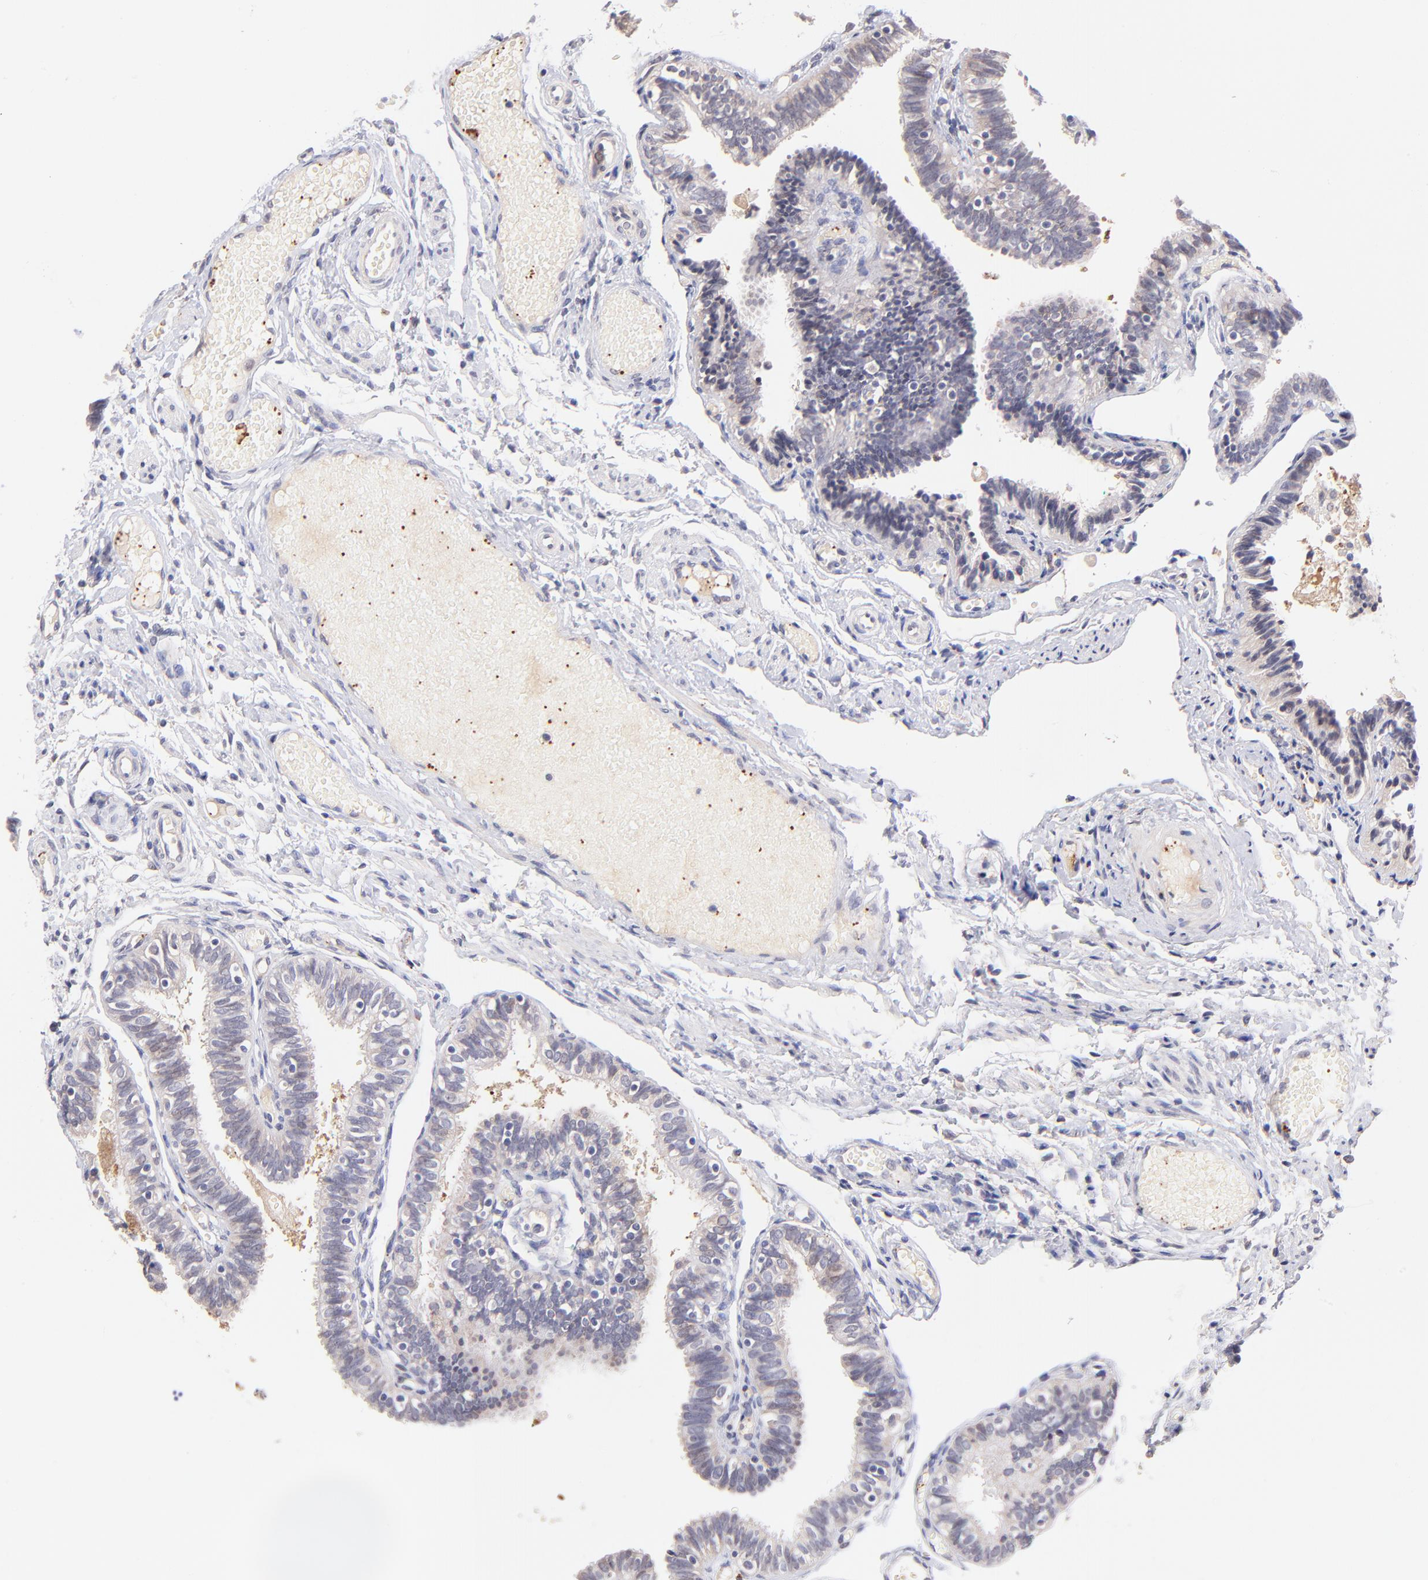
{"staining": {"intensity": "weak", "quantity": "25%-75%", "location": "cytoplasmic/membranous"}, "tissue": "fallopian tube", "cell_type": "Glandular cells", "image_type": "normal", "snomed": [{"axis": "morphology", "description": "Normal tissue, NOS"}, {"axis": "topography", "description": "Fallopian tube"}], "caption": "An image showing weak cytoplasmic/membranous expression in about 25%-75% of glandular cells in unremarkable fallopian tube, as visualized by brown immunohistochemical staining.", "gene": "SPARC", "patient": {"sex": "female", "age": 46}}